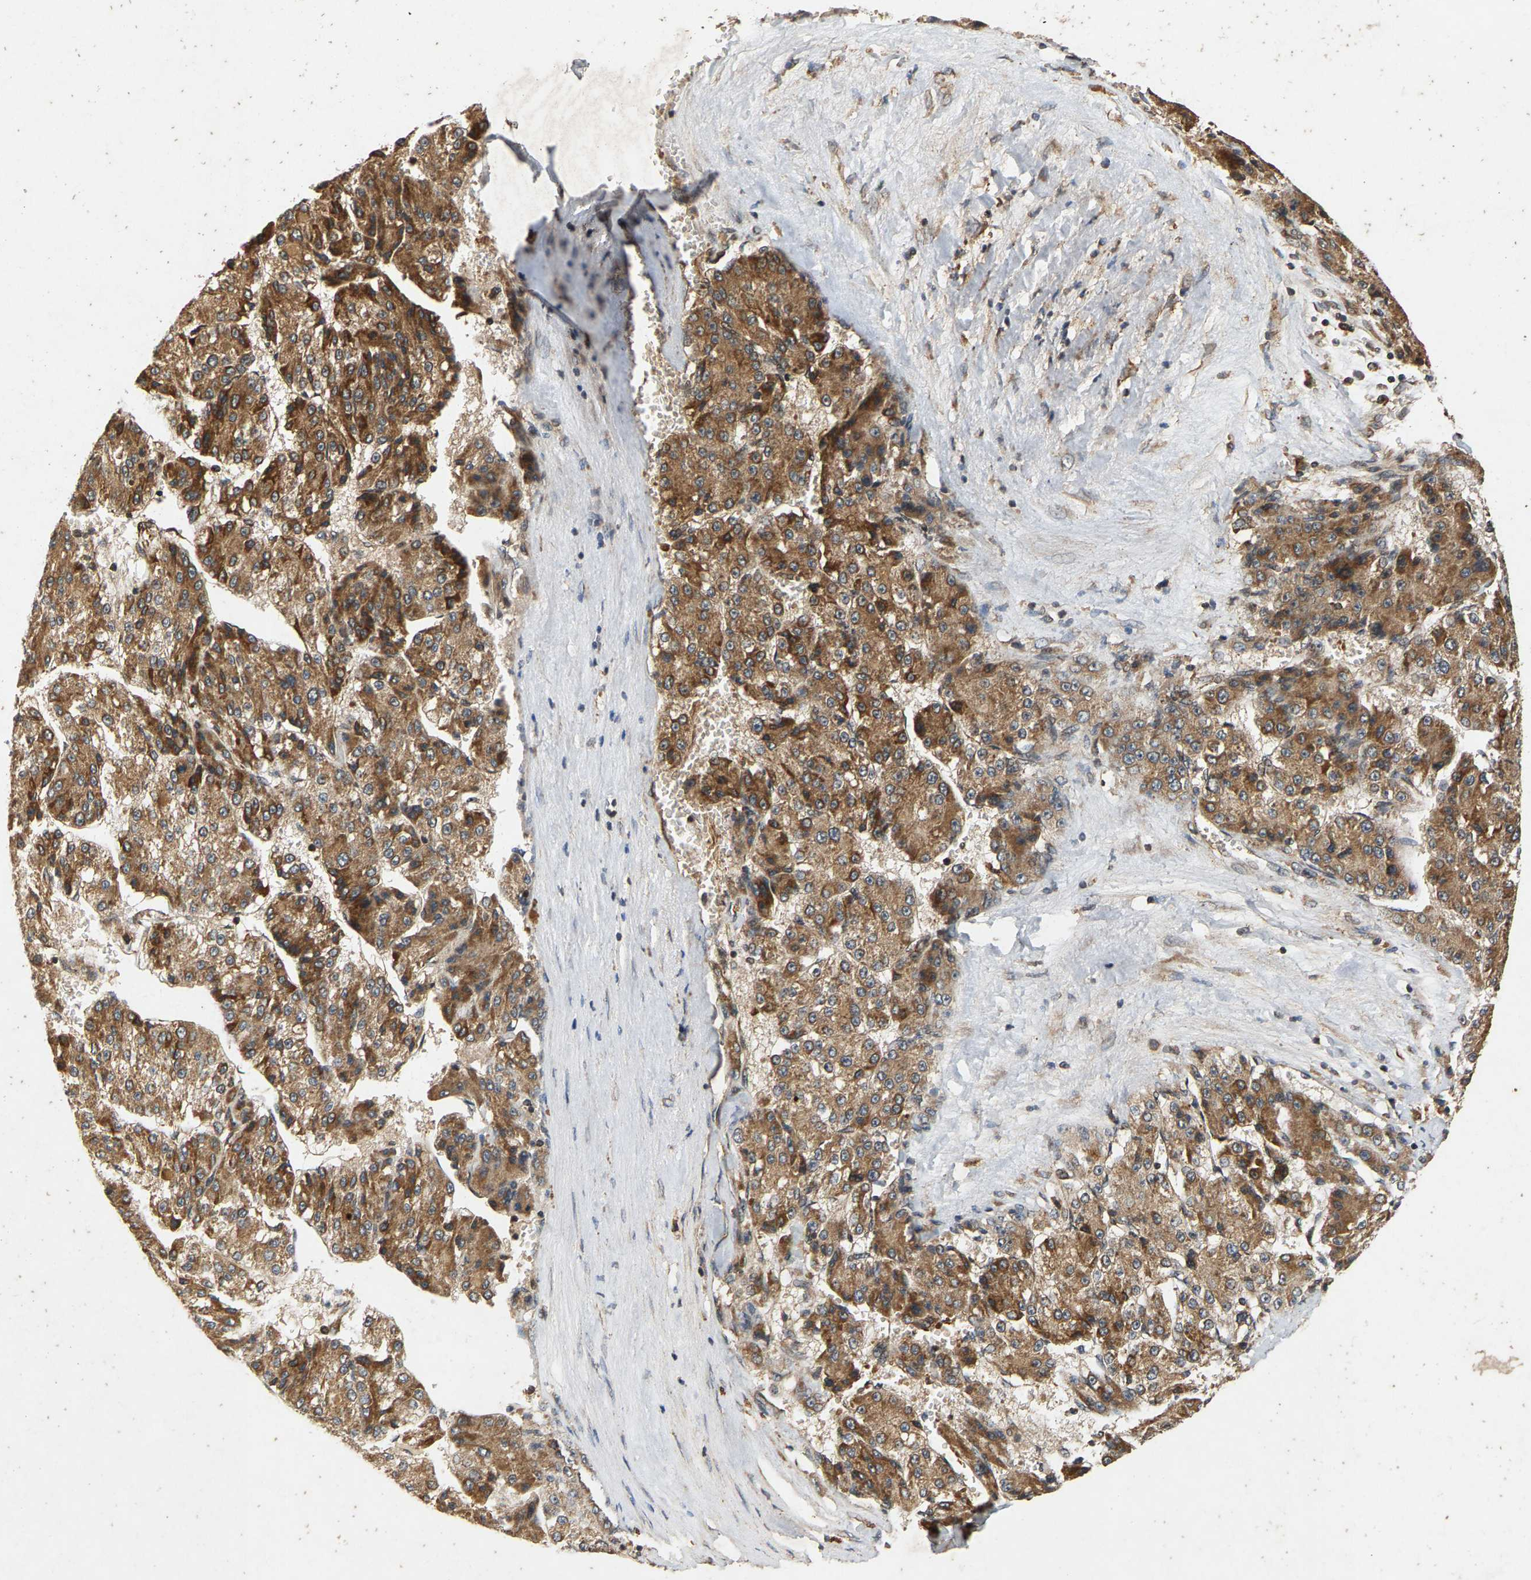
{"staining": {"intensity": "moderate", "quantity": ">75%", "location": "cytoplasmic/membranous"}, "tissue": "liver cancer", "cell_type": "Tumor cells", "image_type": "cancer", "snomed": [{"axis": "morphology", "description": "Carcinoma, Hepatocellular, NOS"}, {"axis": "topography", "description": "Liver"}], "caption": "Human liver cancer stained with a protein marker reveals moderate staining in tumor cells.", "gene": "CIDEC", "patient": {"sex": "female", "age": 73}}